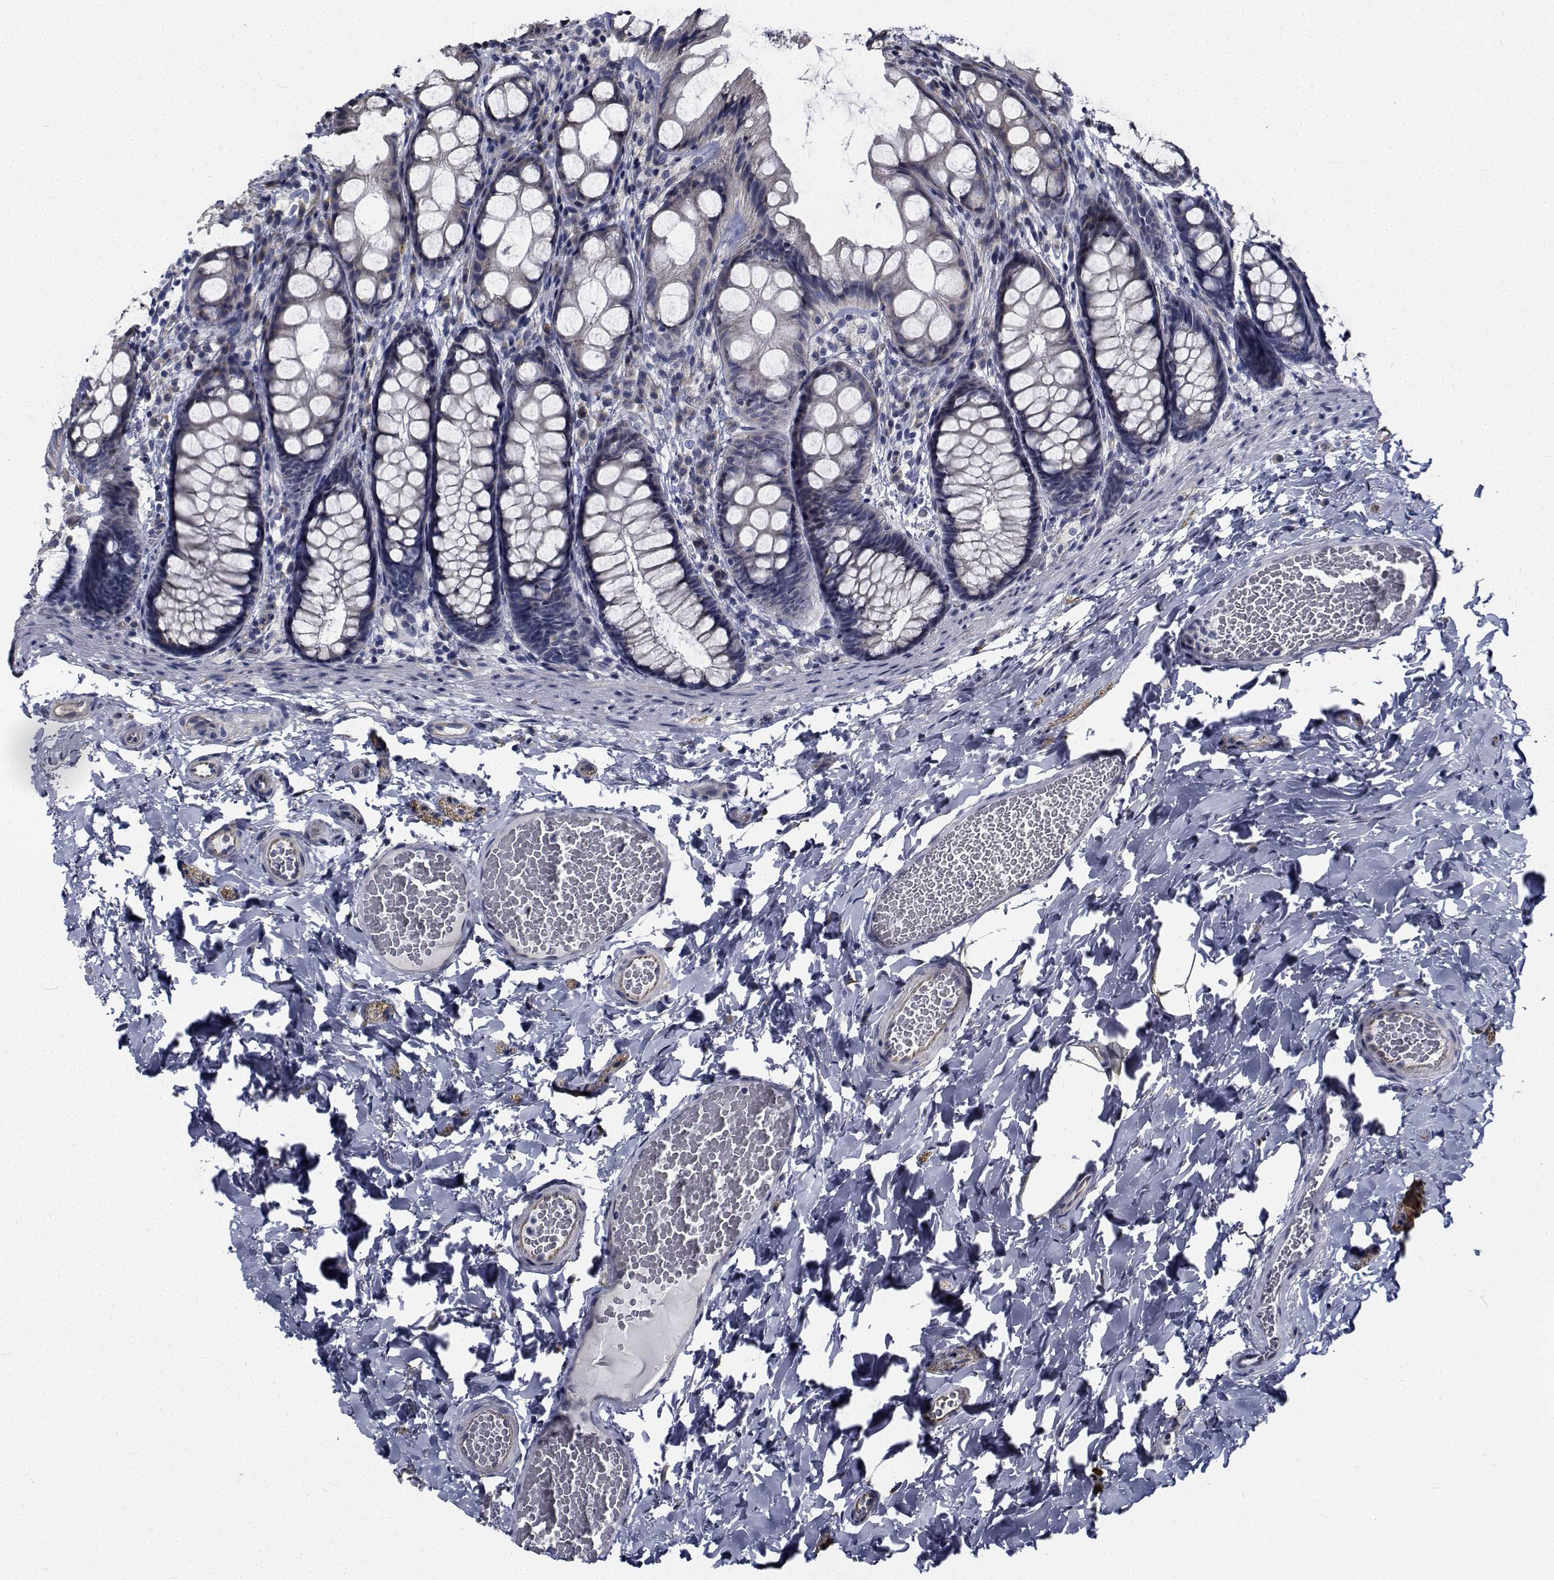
{"staining": {"intensity": "weak", "quantity": "25%-75%", "location": "cytoplasmic/membranous"}, "tissue": "colon", "cell_type": "Endothelial cells", "image_type": "normal", "snomed": [{"axis": "morphology", "description": "Normal tissue, NOS"}, {"axis": "topography", "description": "Colon"}], "caption": "Colon stained with DAB (3,3'-diaminobenzidine) immunohistochemistry (IHC) displays low levels of weak cytoplasmic/membranous expression in approximately 25%-75% of endothelial cells.", "gene": "TTBK1", "patient": {"sex": "male", "age": 47}}